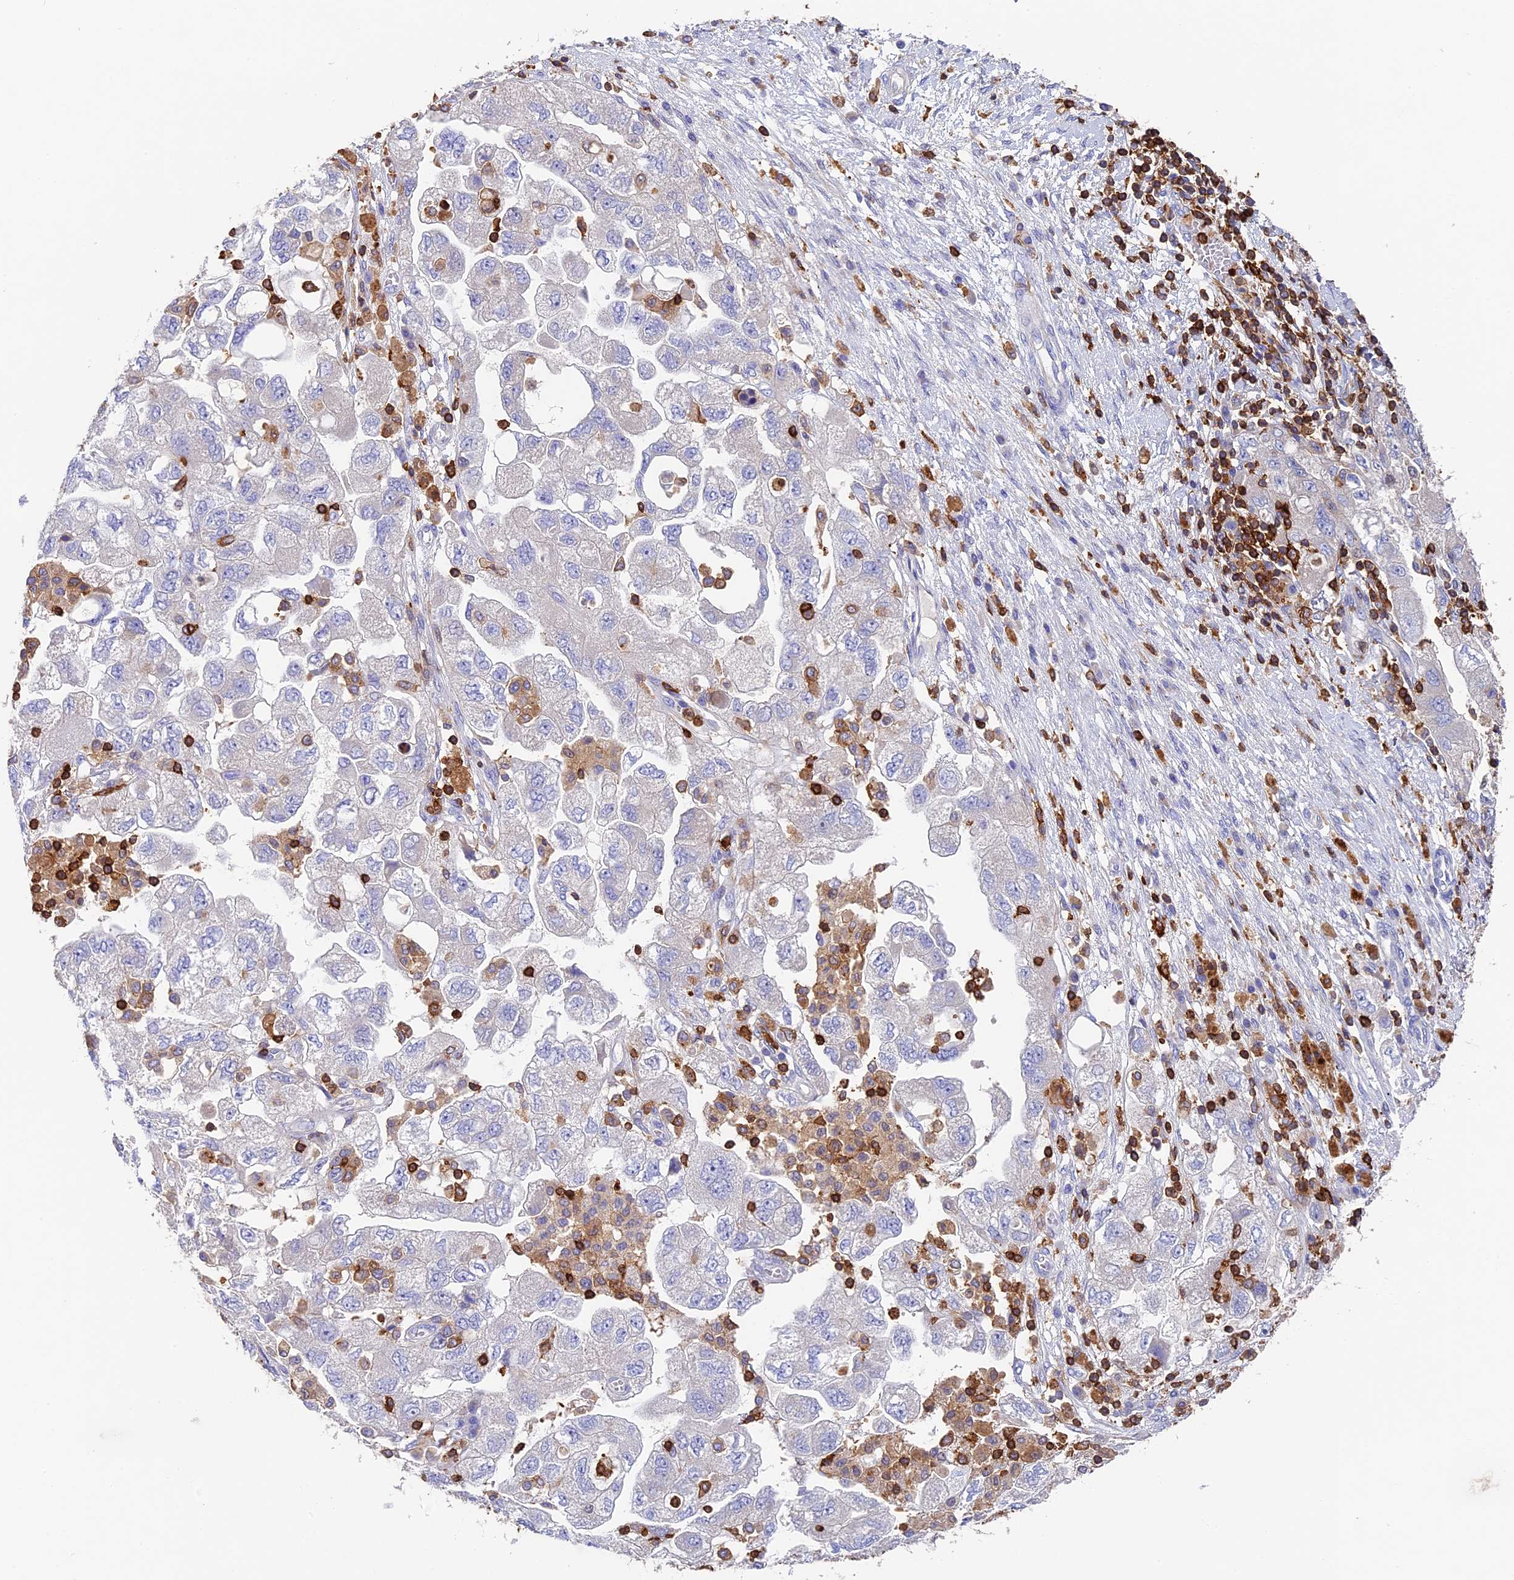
{"staining": {"intensity": "negative", "quantity": "none", "location": "none"}, "tissue": "ovarian cancer", "cell_type": "Tumor cells", "image_type": "cancer", "snomed": [{"axis": "morphology", "description": "Carcinoma, NOS"}, {"axis": "morphology", "description": "Cystadenocarcinoma, serous, NOS"}, {"axis": "topography", "description": "Ovary"}], "caption": "Human ovarian cancer (carcinoma) stained for a protein using IHC shows no positivity in tumor cells.", "gene": "ADAT1", "patient": {"sex": "female", "age": 69}}